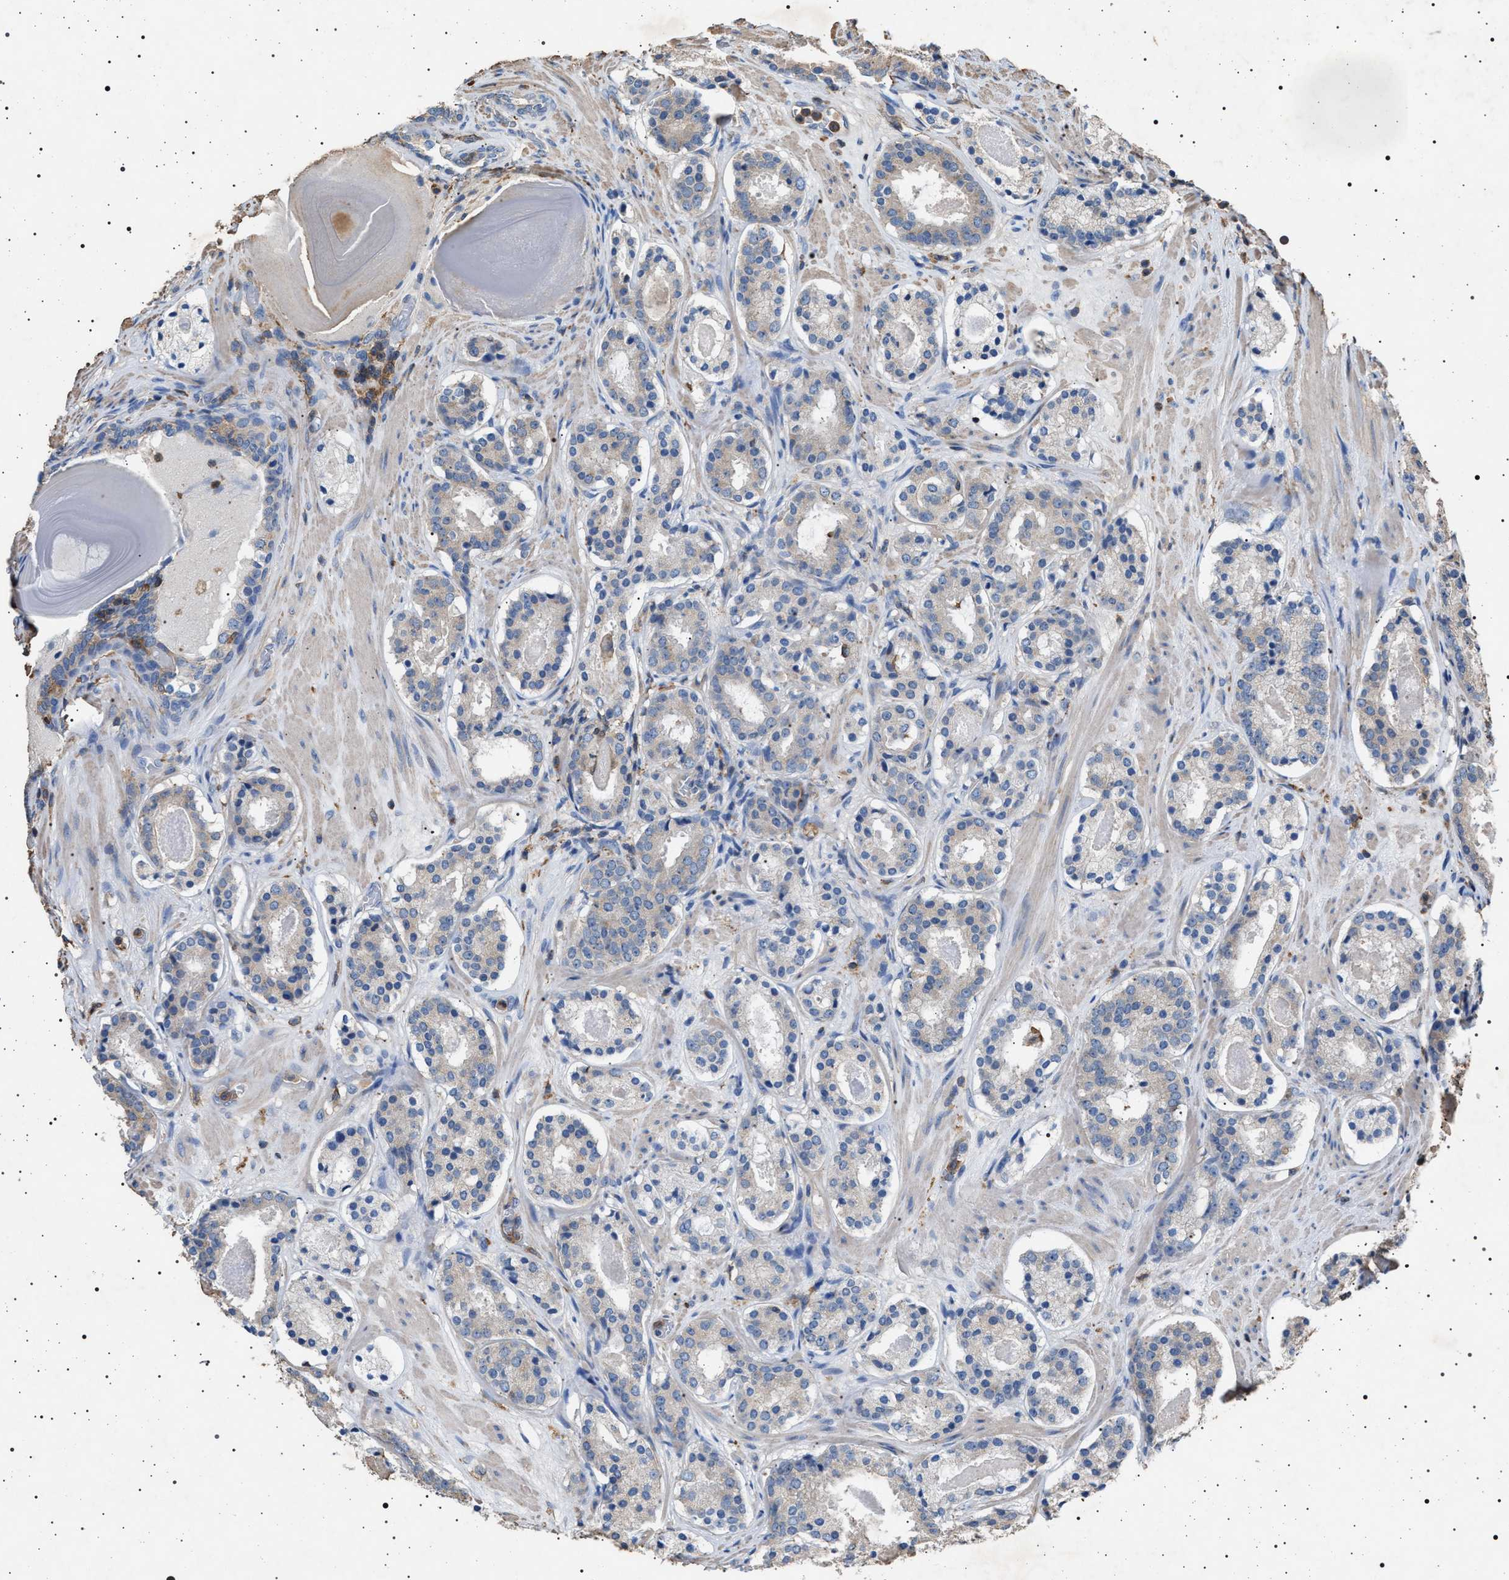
{"staining": {"intensity": "negative", "quantity": "none", "location": "none"}, "tissue": "prostate cancer", "cell_type": "Tumor cells", "image_type": "cancer", "snomed": [{"axis": "morphology", "description": "Adenocarcinoma, Low grade"}, {"axis": "topography", "description": "Prostate"}], "caption": "Immunohistochemistry image of human prostate low-grade adenocarcinoma stained for a protein (brown), which demonstrates no expression in tumor cells. The staining was performed using DAB to visualize the protein expression in brown, while the nuclei were stained in blue with hematoxylin (Magnification: 20x).", "gene": "SMAP2", "patient": {"sex": "male", "age": 69}}